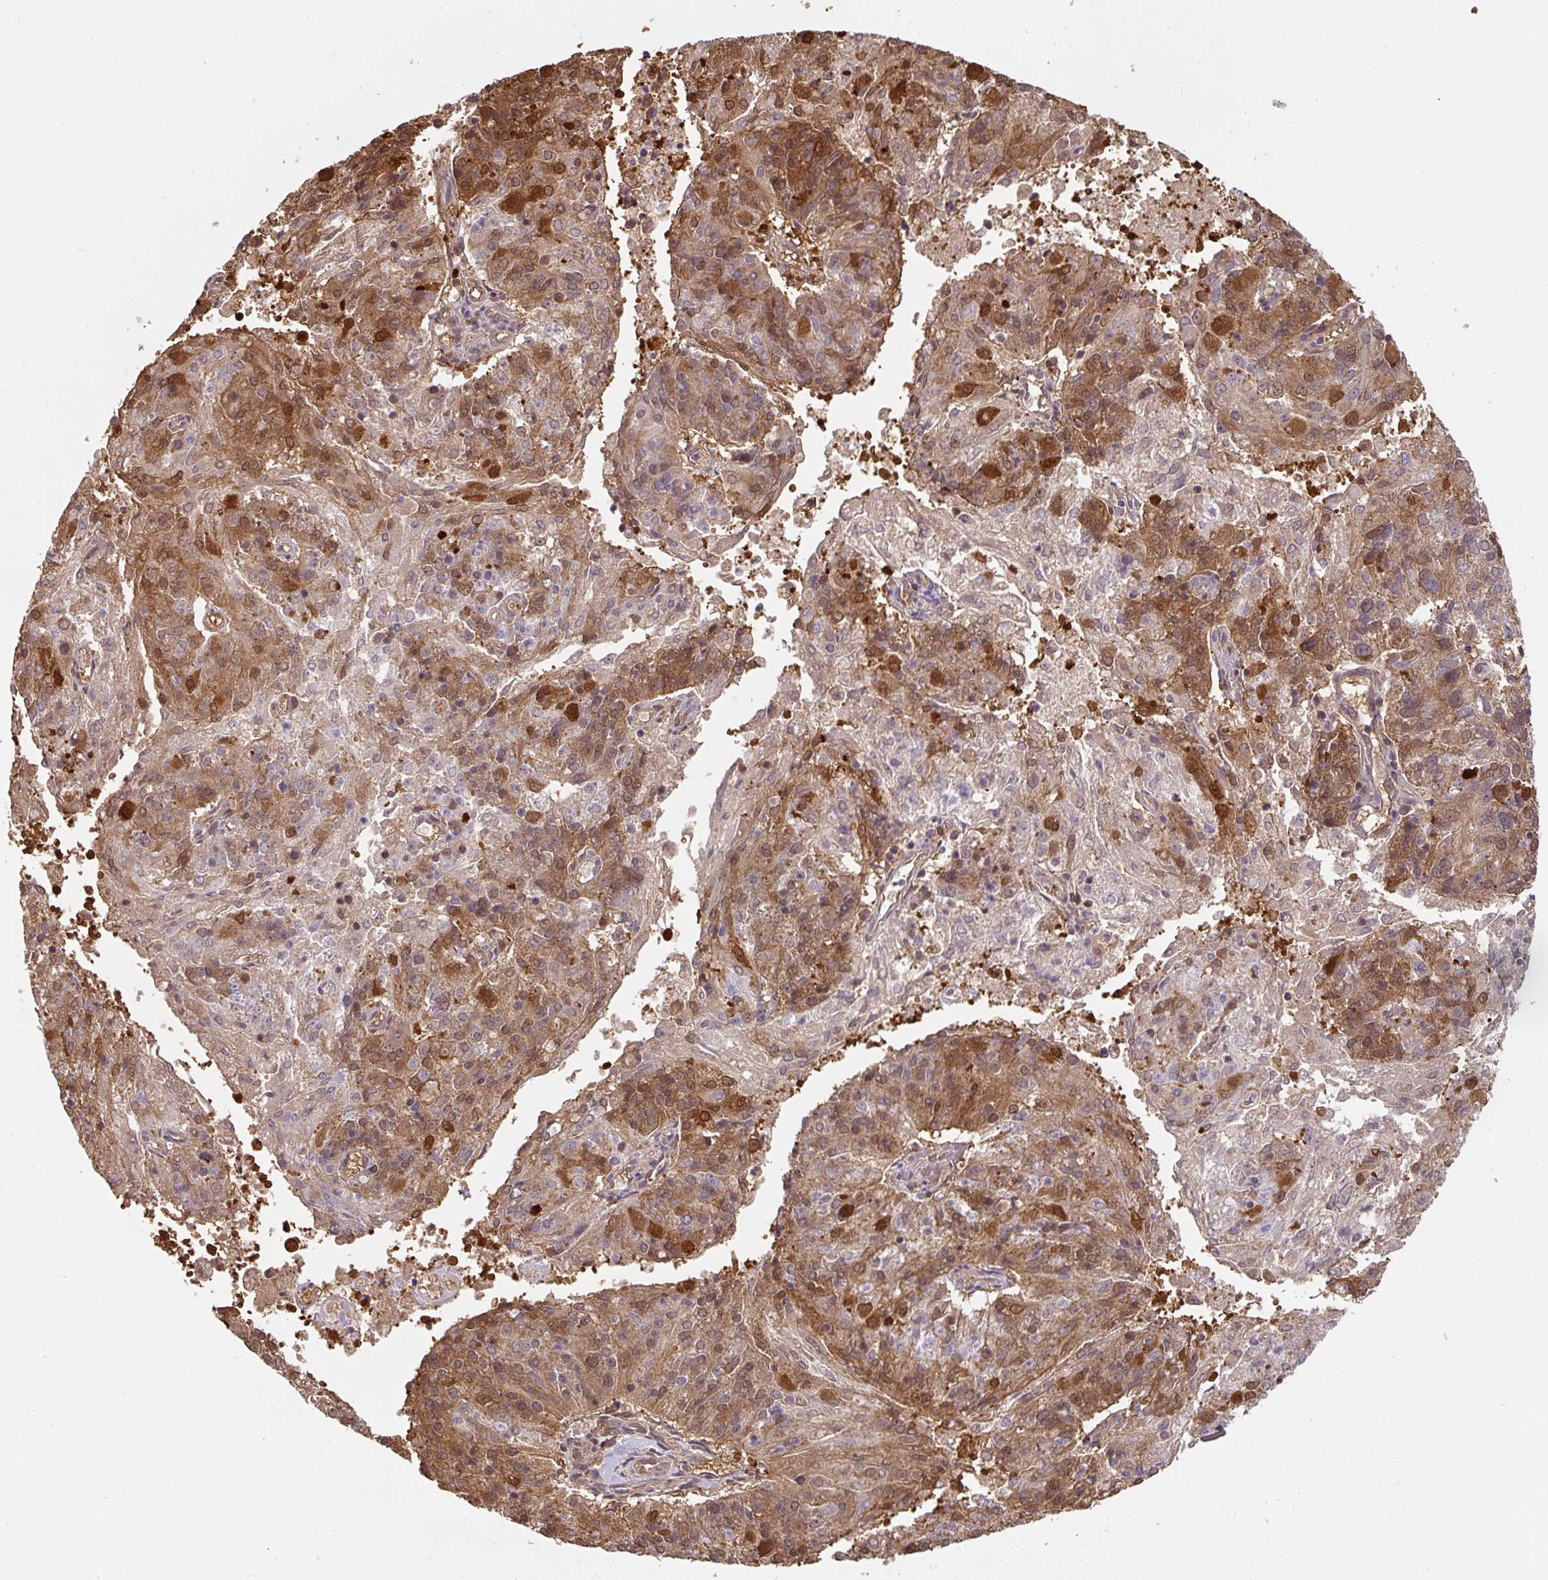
{"staining": {"intensity": "strong", "quantity": "25%-75%", "location": "cytoplasmic/membranous"}, "tissue": "endometrial cancer", "cell_type": "Tumor cells", "image_type": "cancer", "snomed": [{"axis": "morphology", "description": "Adenocarcinoma, NOS"}, {"axis": "topography", "description": "Endometrium"}], "caption": "There is high levels of strong cytoplasmic/membranous positivity in tumor cells of endometrial cancer (adenocarcinoma), as demonstrated by immunohistochemical staining (brown color).", "gene": "ST13", "patient": {"sex": "female", "age": 82}}